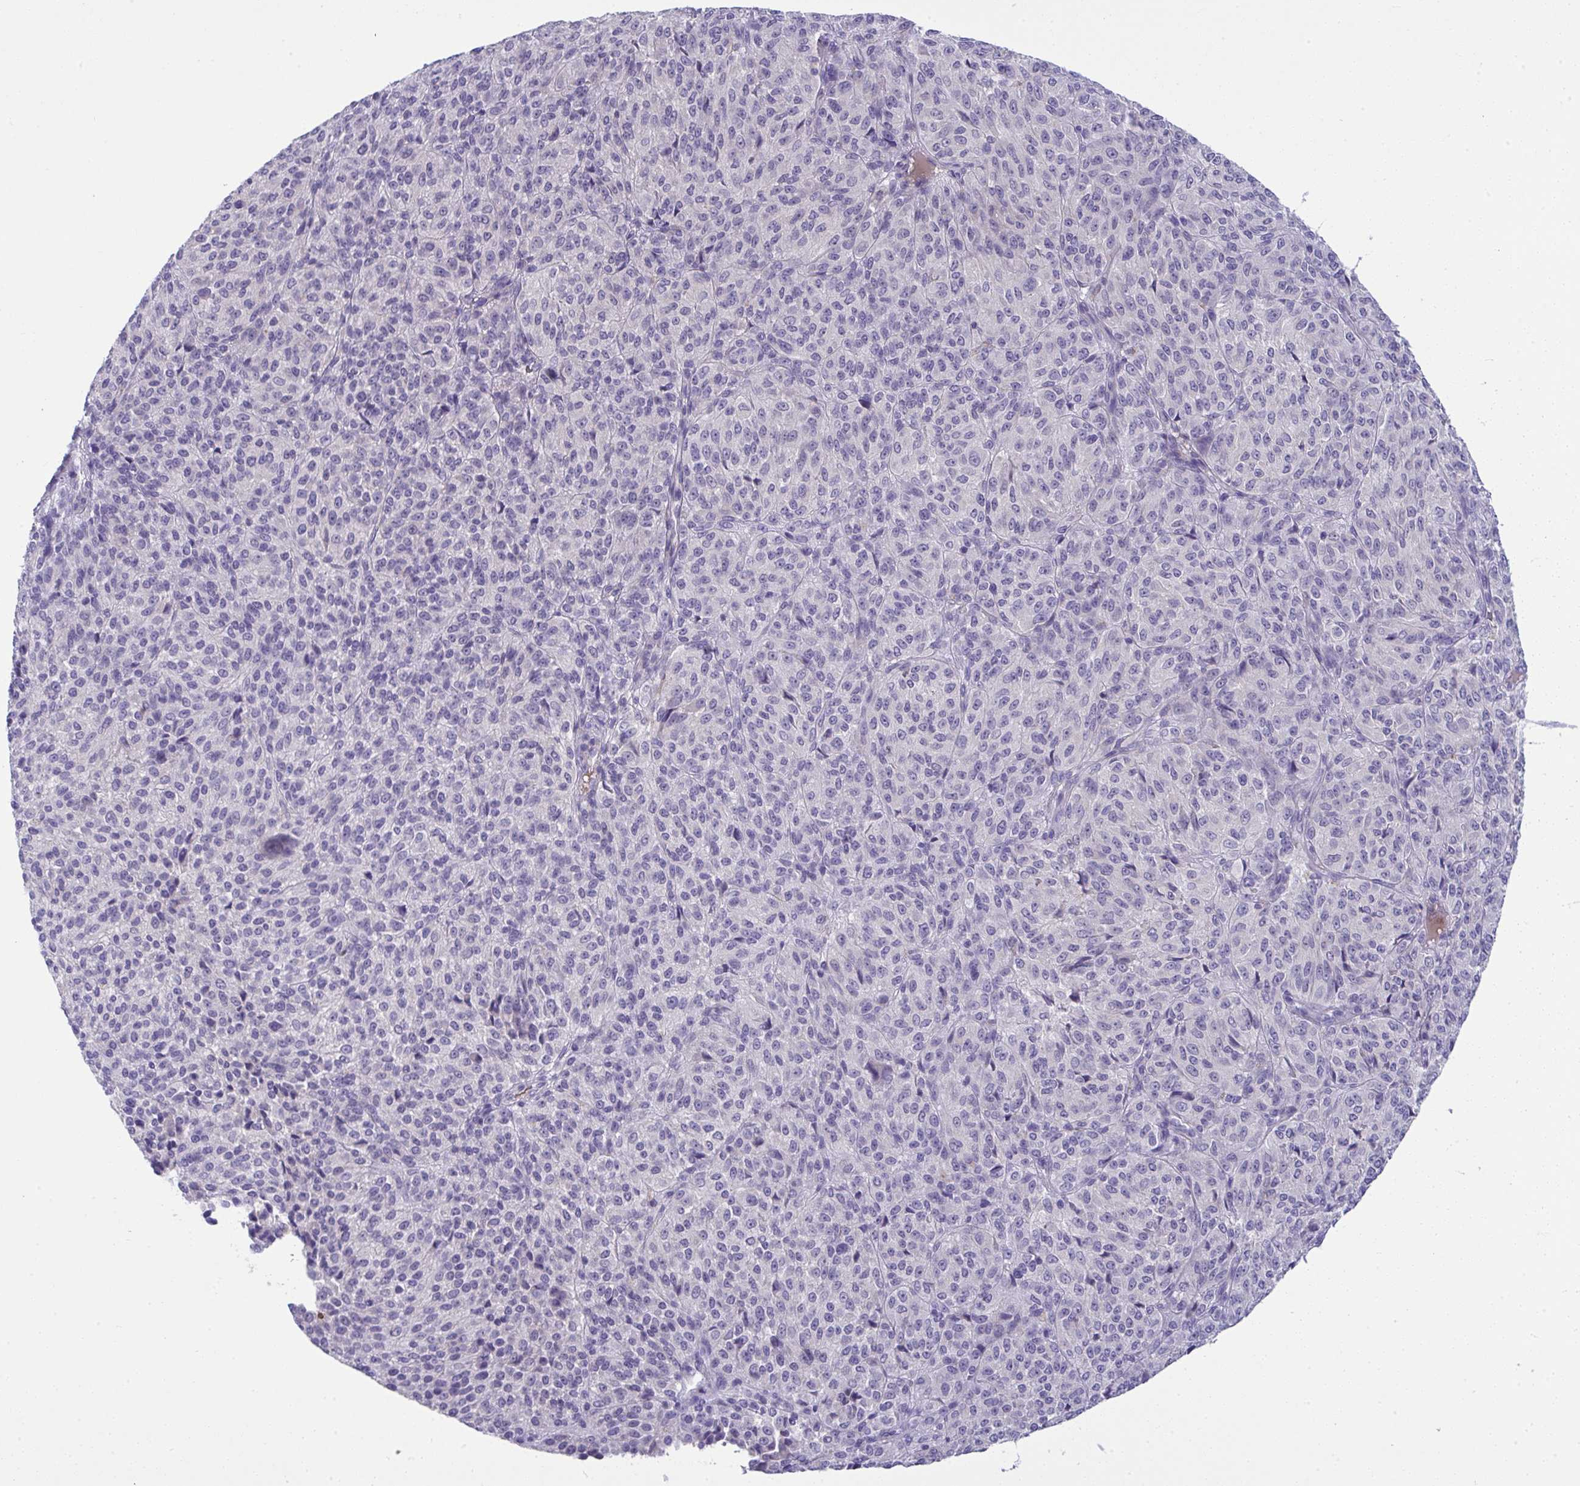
{"staining": {"intensity": "negative", "quantity": "none", "location": "none"}, "tissue": "melanoma", "cell_type": "Tumor cells", "image_type": "cancer", "snomed": [{"axis": "morphology", "description": "Malignant melanoma, Metastatic site"}, {"axis": "topography", "description": "Brain"}], "caption": "DAB immunohistochemical staining of human malignant melanoma (metastatic site) exhibits no significant staining in tumor cells. (IHC, brightfield microscopy, high magnification).", "gene": "SPTB", "patient": {"sex": "female", "age": 56}}